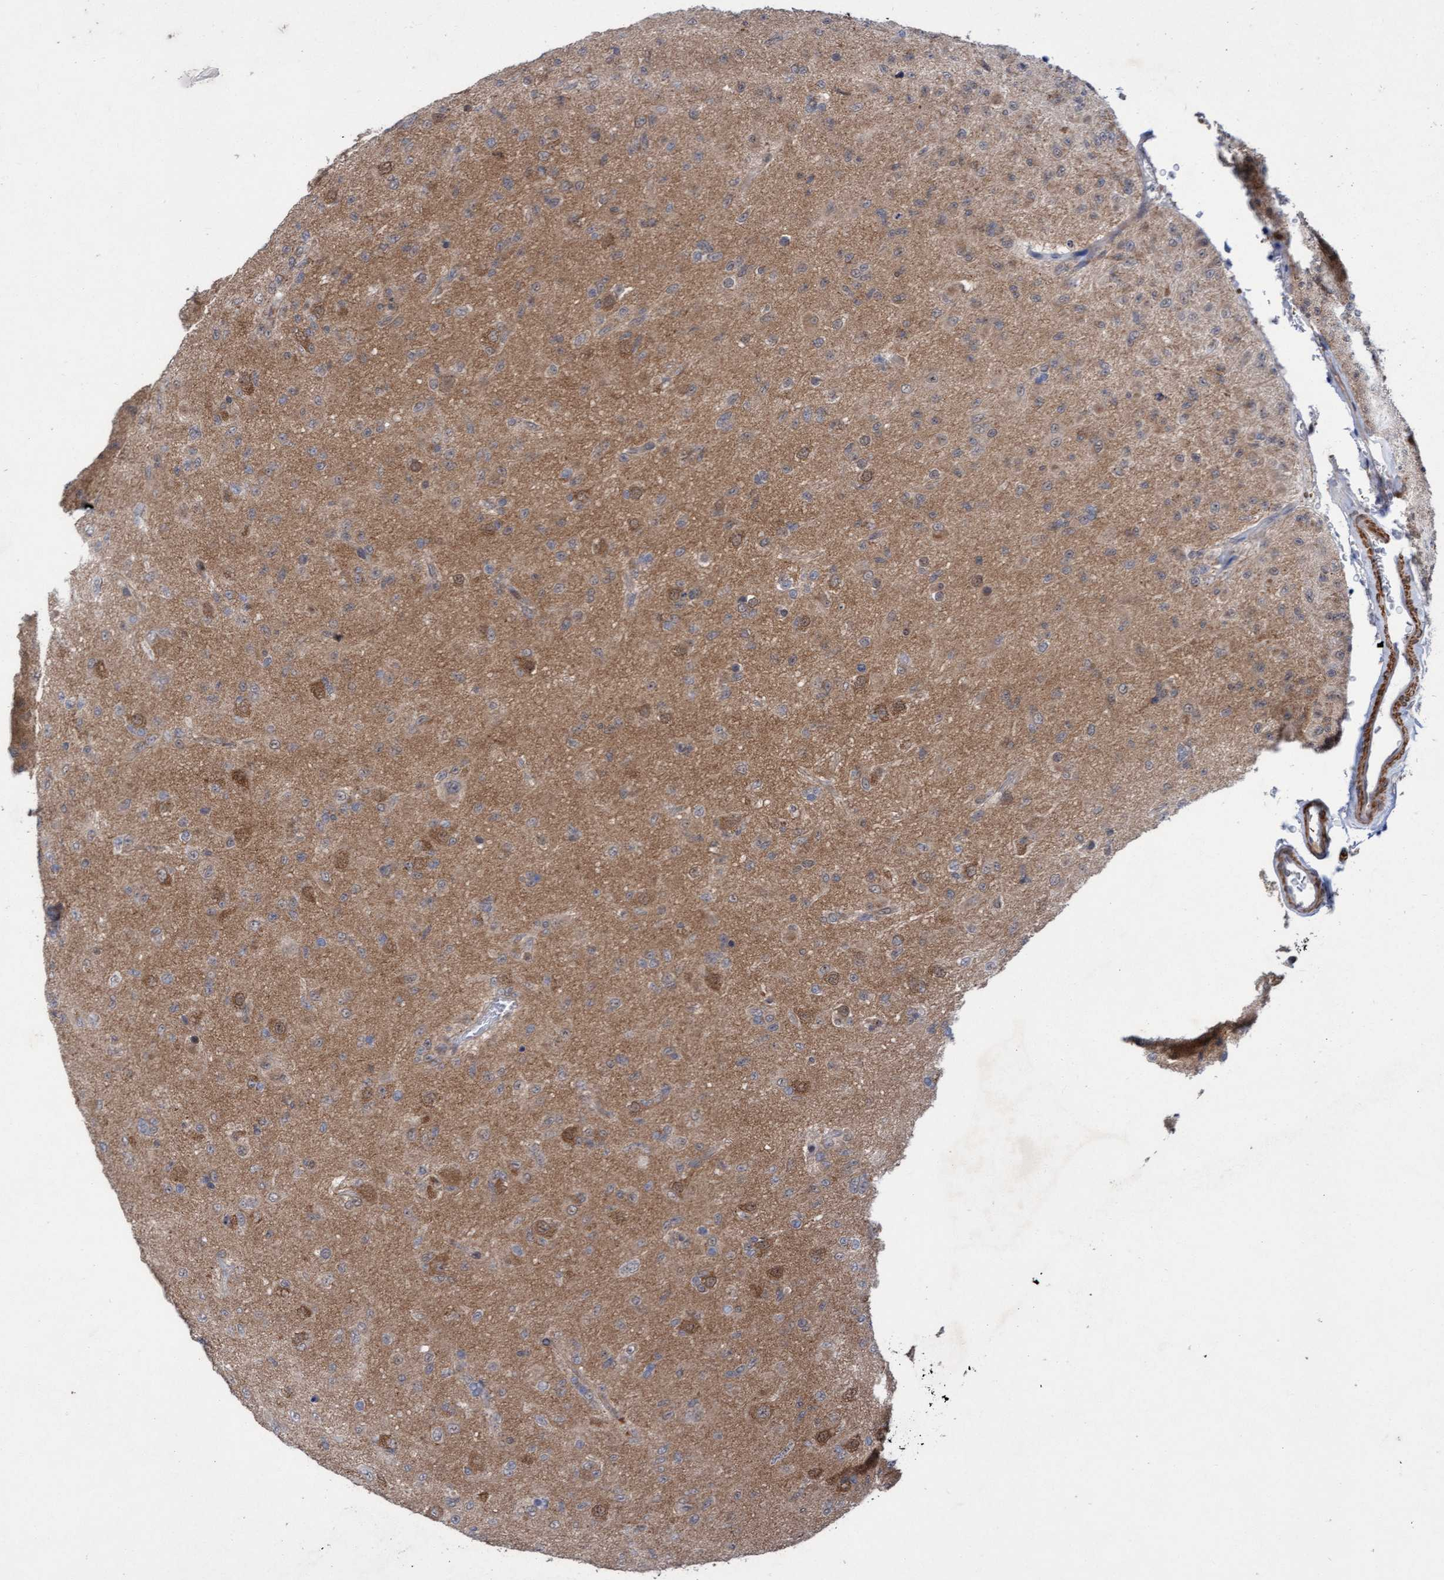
{"staining": {"intensity": "weak", "quantity": "25%-75%", "location": "cytoplasmic/membranous"}, "tissue": "glioma", "cell_type": "Tumor cells", "image_type": "cancer", "snomed": [{"axis": "morphology", "description": "Glioma, malignant, Low grade"}, {"axis": "topography", "description": "Brain"}], "caption": "Low-grade glioma (malignant) was stained to show a protein in brown. There is low levels of weak cytoplasmic/membranous positivity in approximately 25%-75% of tumor cells.", "gene": "RAP1GAP2", "patient": {"sex": "male", "age": 65}}